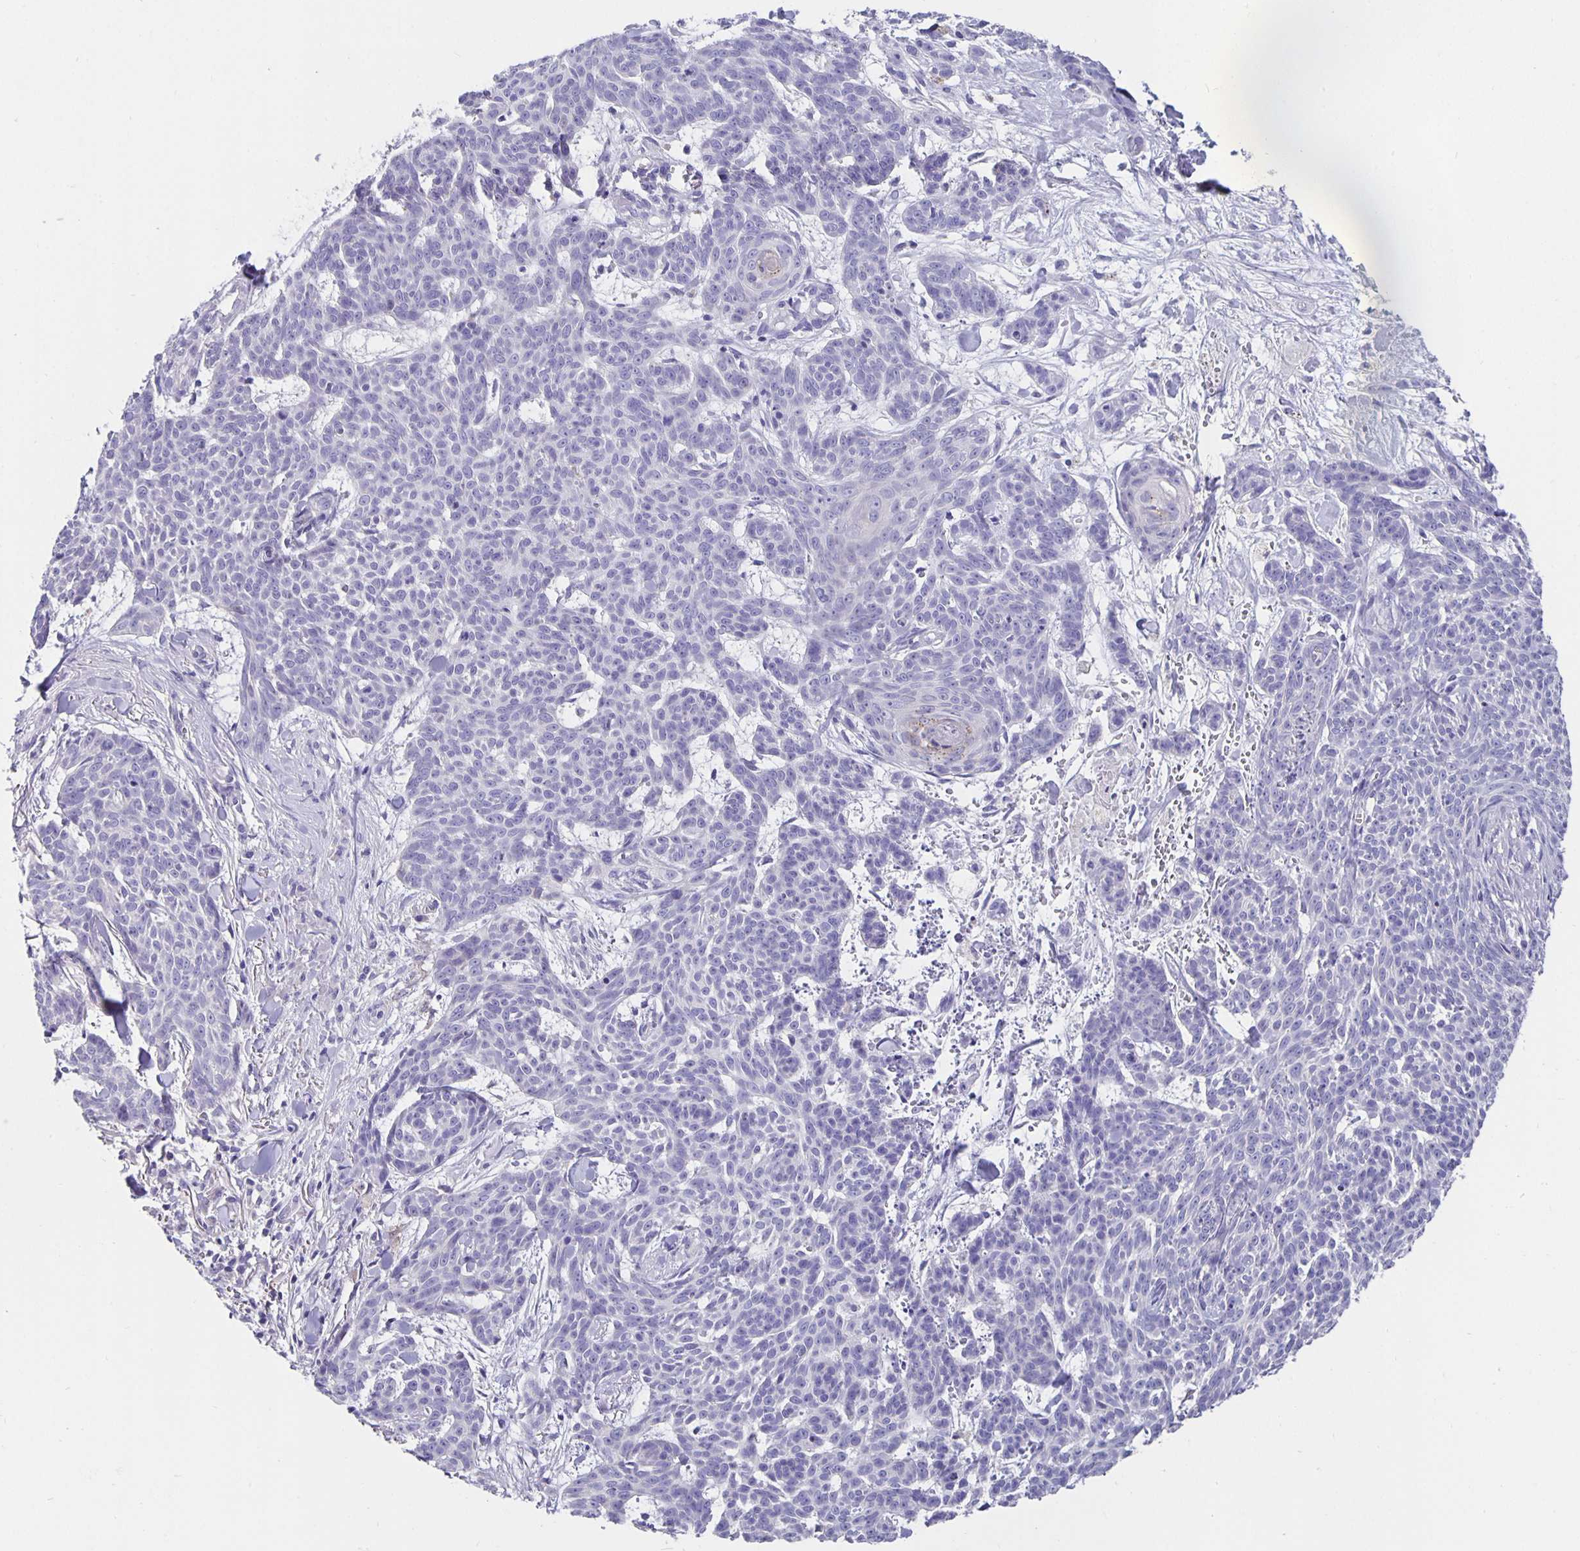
{"staining": {"intensity": "negative", "quantity": "none", "location": "none"}, "tissue": "skin cancer", "cell_type": "Tumor cells", "image_type": "cancer", "snomed": [{"axis": "morphology", "description": "Basal cell carcinoma"}, {"axis": "topography", "description": "Skin"}], "caption": "Skin cancer (basal cell carcinoma) was stained to show a protein in brown. There is no significant expression in tumor cells. The staining was performed using DAB (3,3'-diaminobenzidine) to visualize the protein expression in brown, while the nuclei were stained in blue with hematoxylin (Magnification: 20x).", "gene": "CFAP74", "patient": {"sex": "female", "age": 93}}